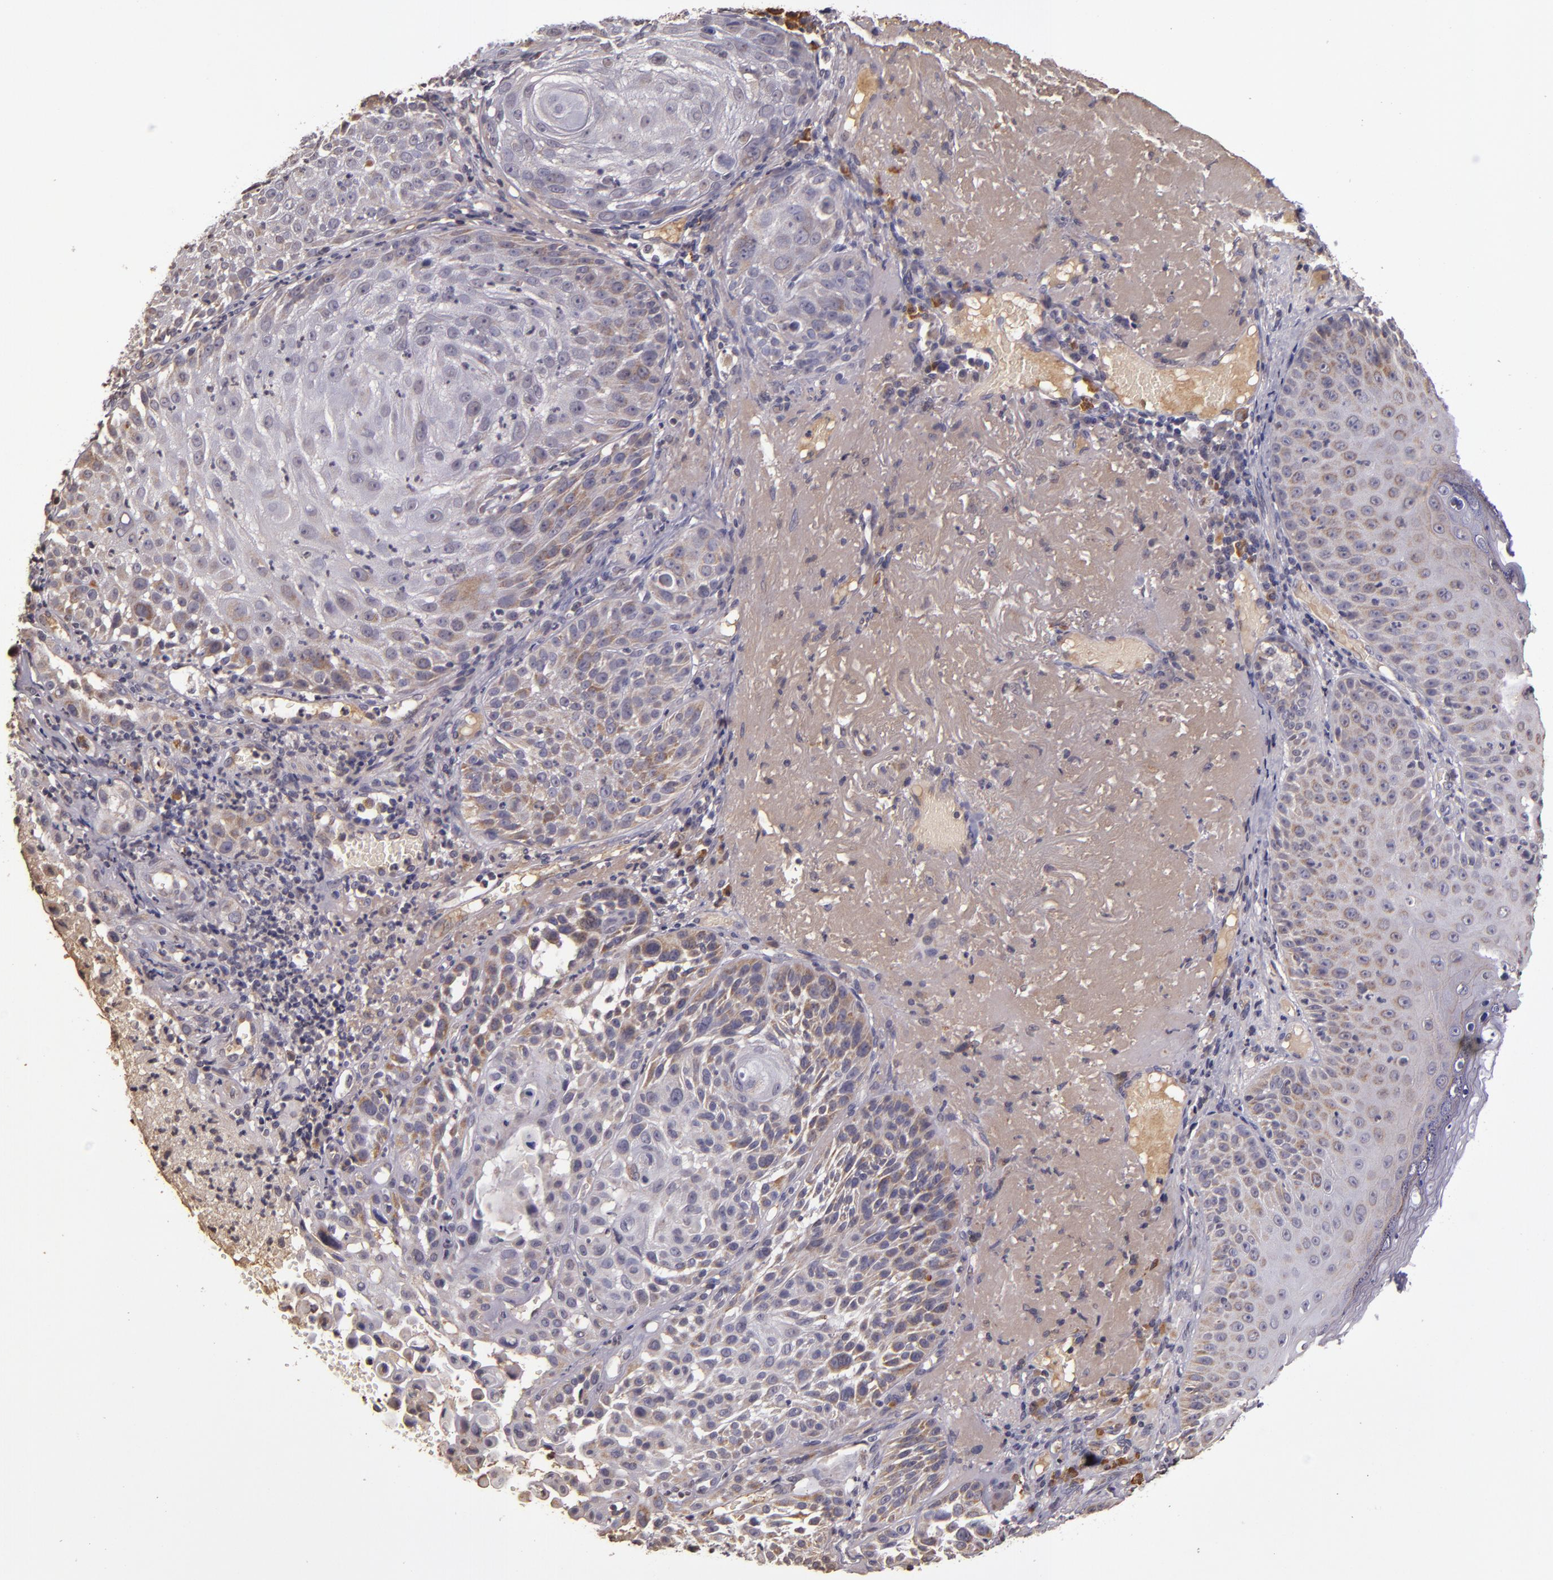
{"staining": {"intensity": "weak", "quantity": "25%-75%", "location": "cytoplasmic/membranous"}, "tissue": "skin cancer", "cell_type": "Tumor cells", "image_type": "cancer", "snomed": [{"axis": "morphology", "description": "Squamous cell carcinoma, NOS"}, {"axis": "topography", "description": "Skin"}], "caption": "Skin cancer (squamous cell carcinoma) stained with immunohistochemistry (IHC) reveals weak cytoplasmic/membranous staining in approximately 25%-75% of tumor cells.", "gene": "ABL1", "patient": {"sex": "female", "age": 89}}